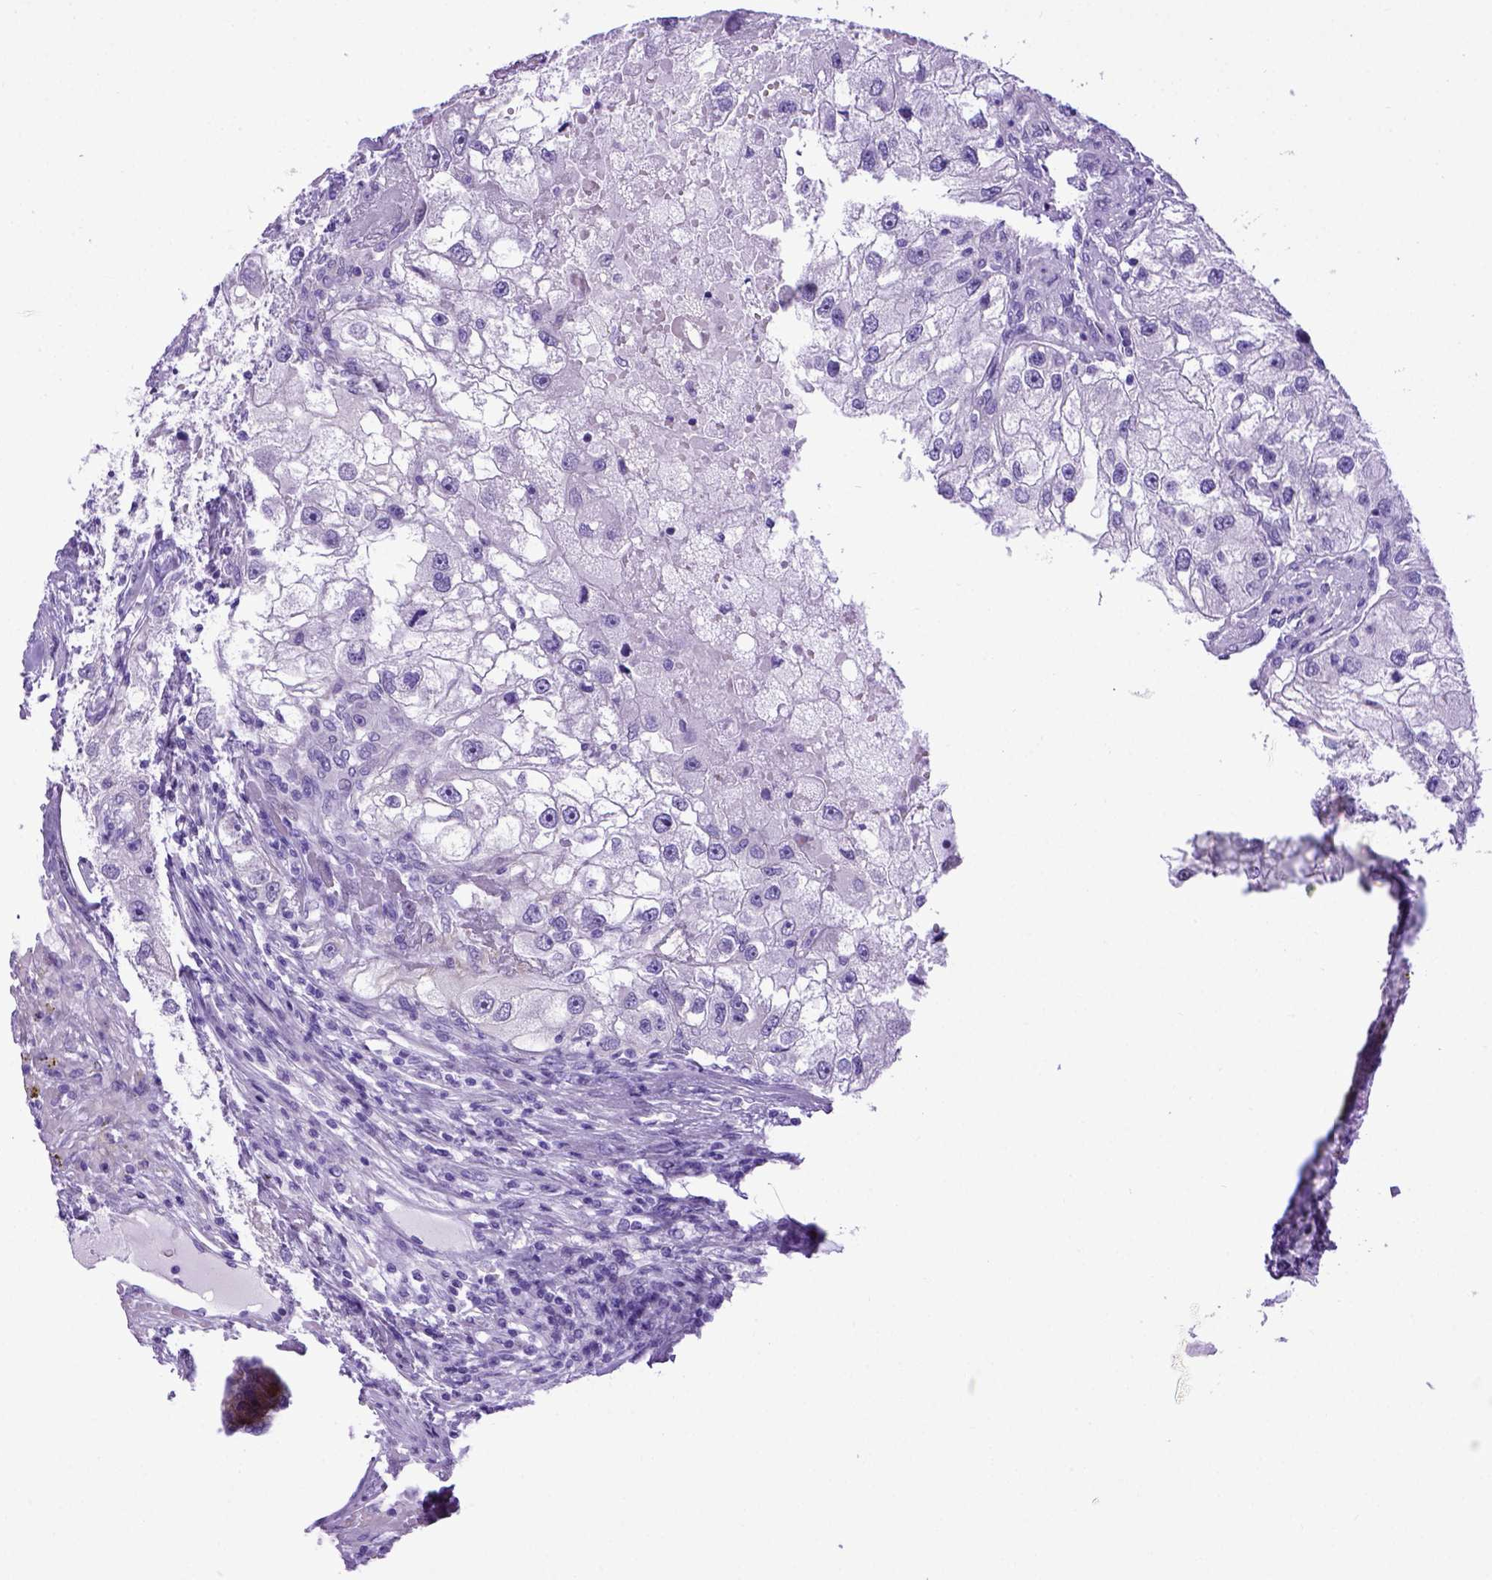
{"staining": {"intensity": "negative", "quantity": "none", "location": "none"}, "tissue": "renal cancer", "cell_type": "Tumor cells", "image_type": "cancer", "snomed": [{"axis": "morphology", "description": "Adenocarcinoma, NOS"}, {"axis": "topography", "description": "Kidney"}], "caption": "Immunohistochemical staining of human renal cancer (adenocarcinoma) displays no significant positivity in tumor cells.", "gene": "ADAM12", "patient": {"sex": "male", "age": 63}}